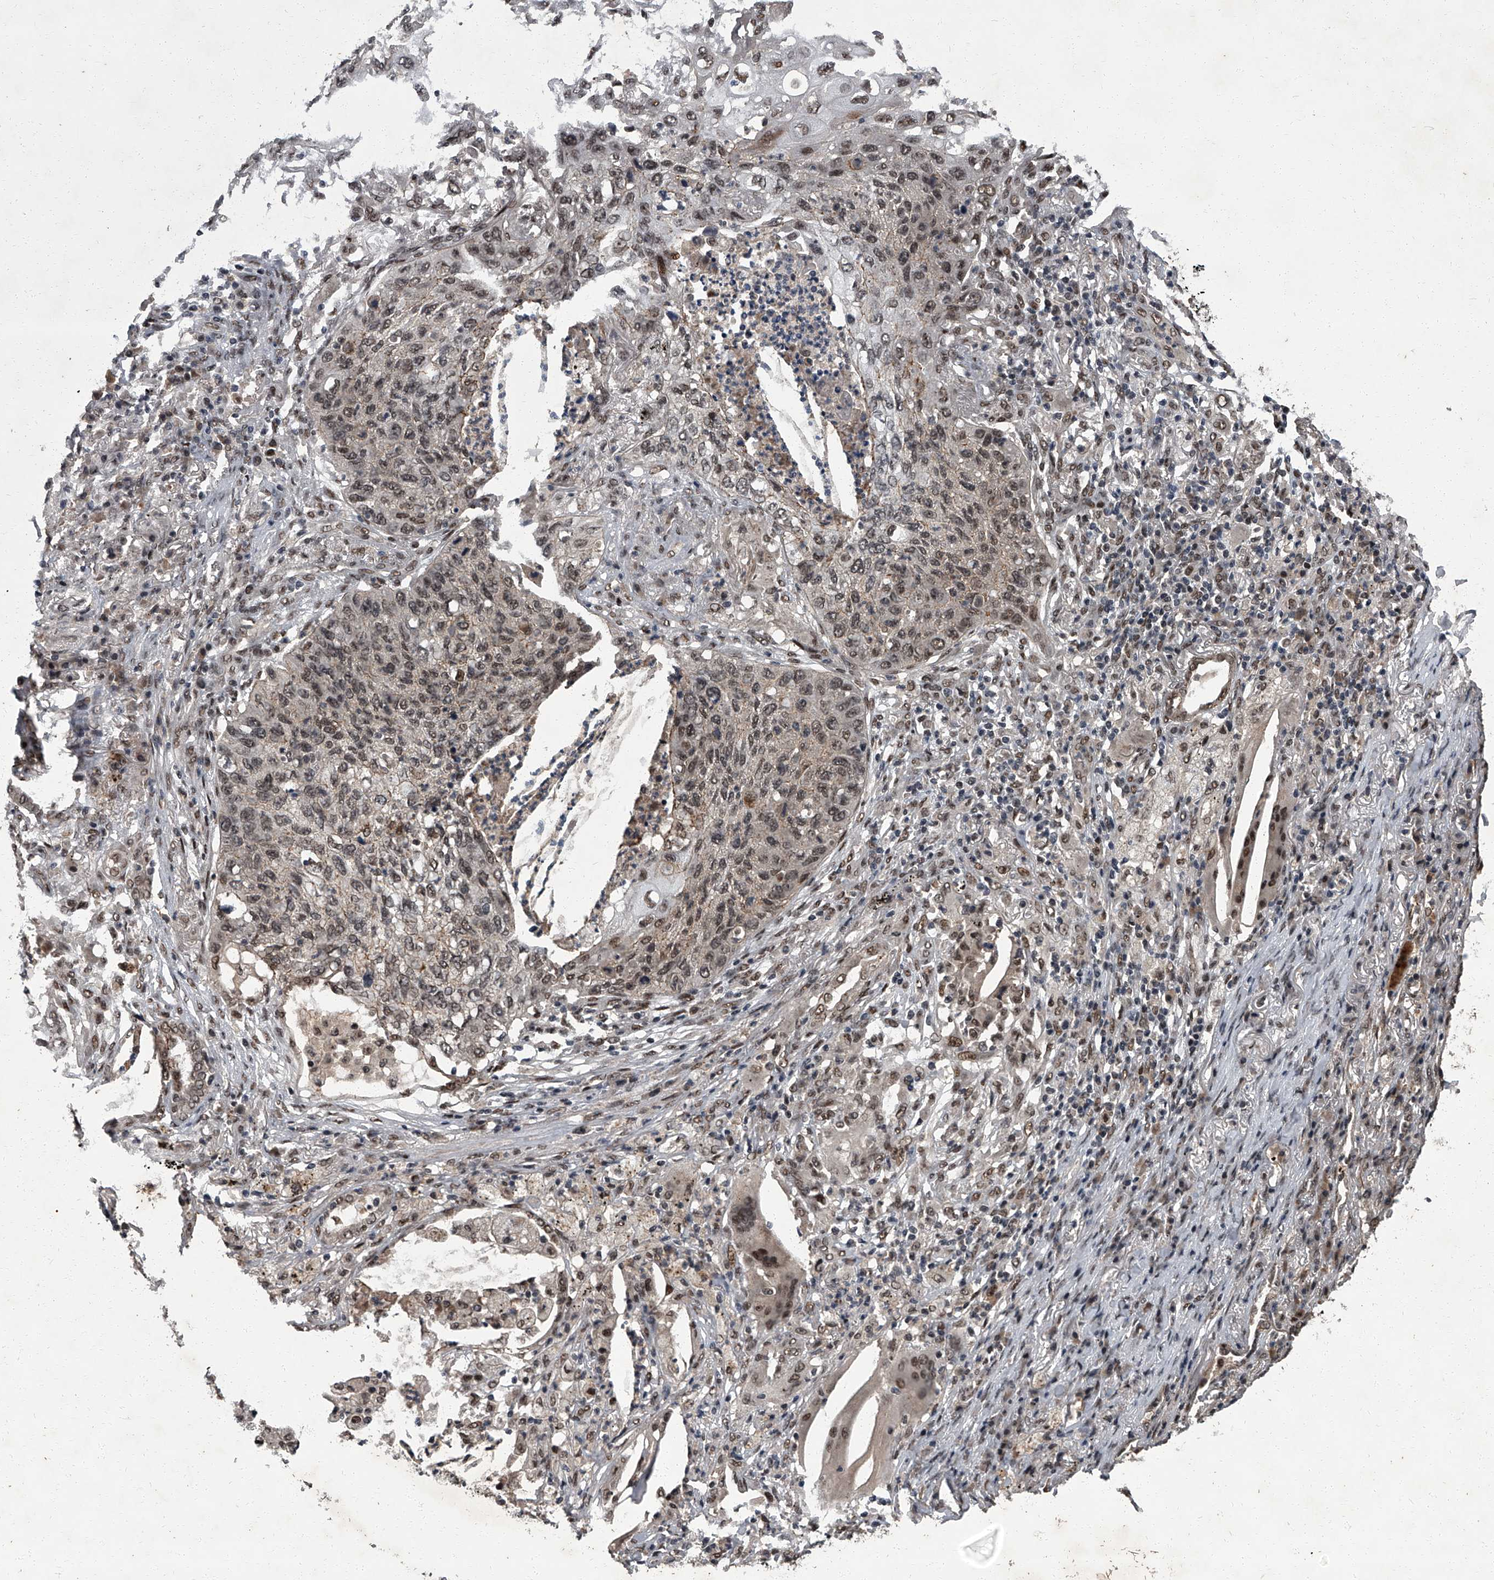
{"staining": {"intensity": "moderate", "quantity": "25%-75%", "location": "nuclear"}, "tissue": "lung cancer", "cell_type": "Tumor cells", "image_type": "cancer", "snomed": [{"axis": "morphology", "description": "Squamous cell carcinoma, NOS"}, {"axis": "topography", "description": "Lung"}], "caption": "Protein expression analysis of lung squamous cell carcinoma demonstrates moderate nuclear positivity in about 25%-75% of tumor cells. (Brightfield microscopy of DAB IHC at high magnification).", "gene": "ZNF518B", "patient": {"sex": "female", "age": 63}}